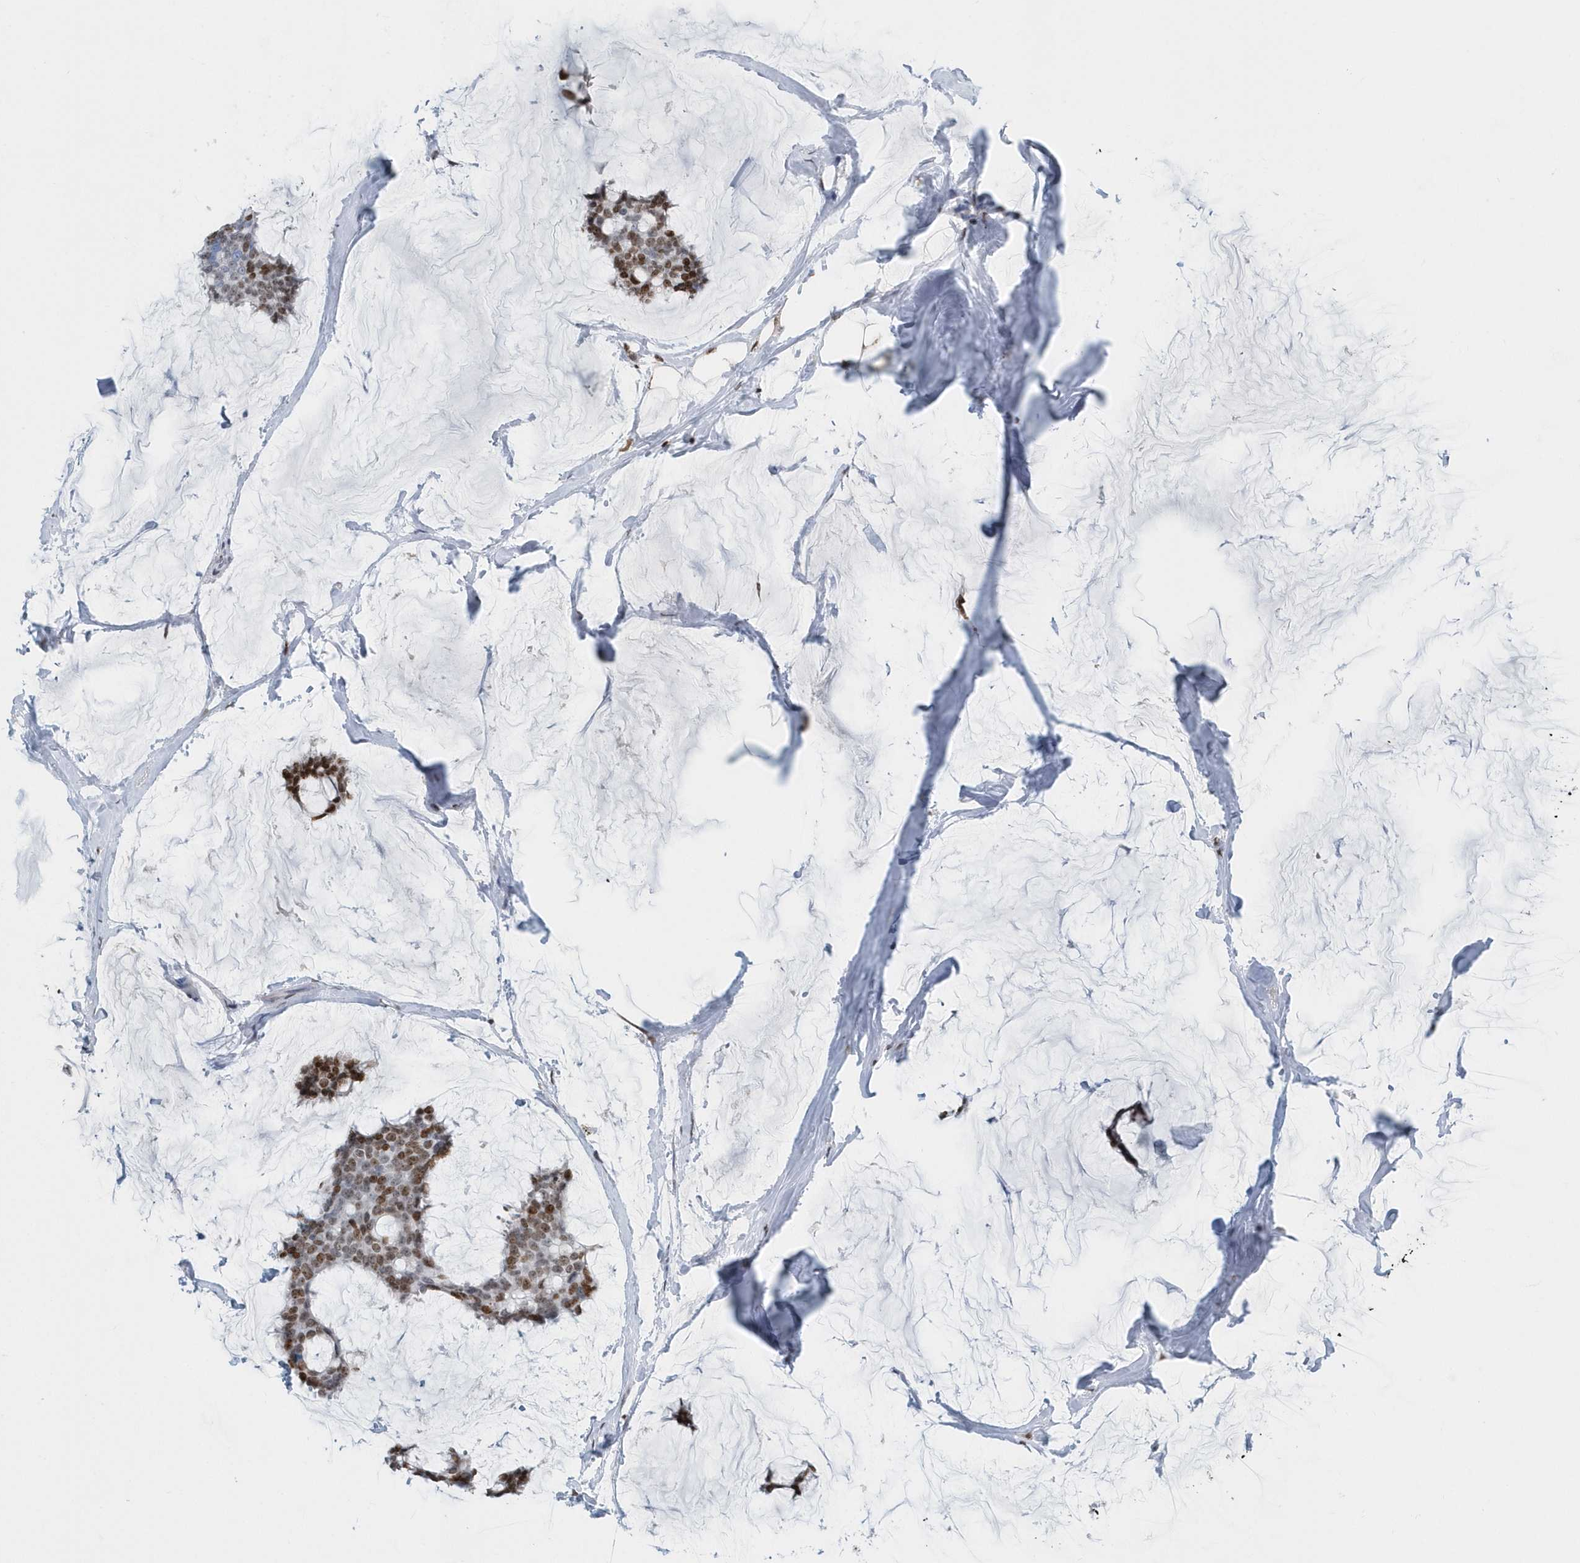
{"staining": {"intensity": "moderate", "quantity": ">75%", "location": "nuclear"}, "tissue": "breast cancer", "cell_type": "Tumor cells", "image_type": "cancer", "snomed": [{"axis": "morphology", "description": "Duct carcinoma"}, {"axis": "topography", "description": "Breast"}], "caption": "A brown stain highlights moderate nuclear staining of a protein in human breast intraductal carcinoma tumor cells. (Brightfield microscopy of DAB IHC at high magnification).", "gene": "MACROH2A2", "patient": {"sex": "female", "age": 93}}